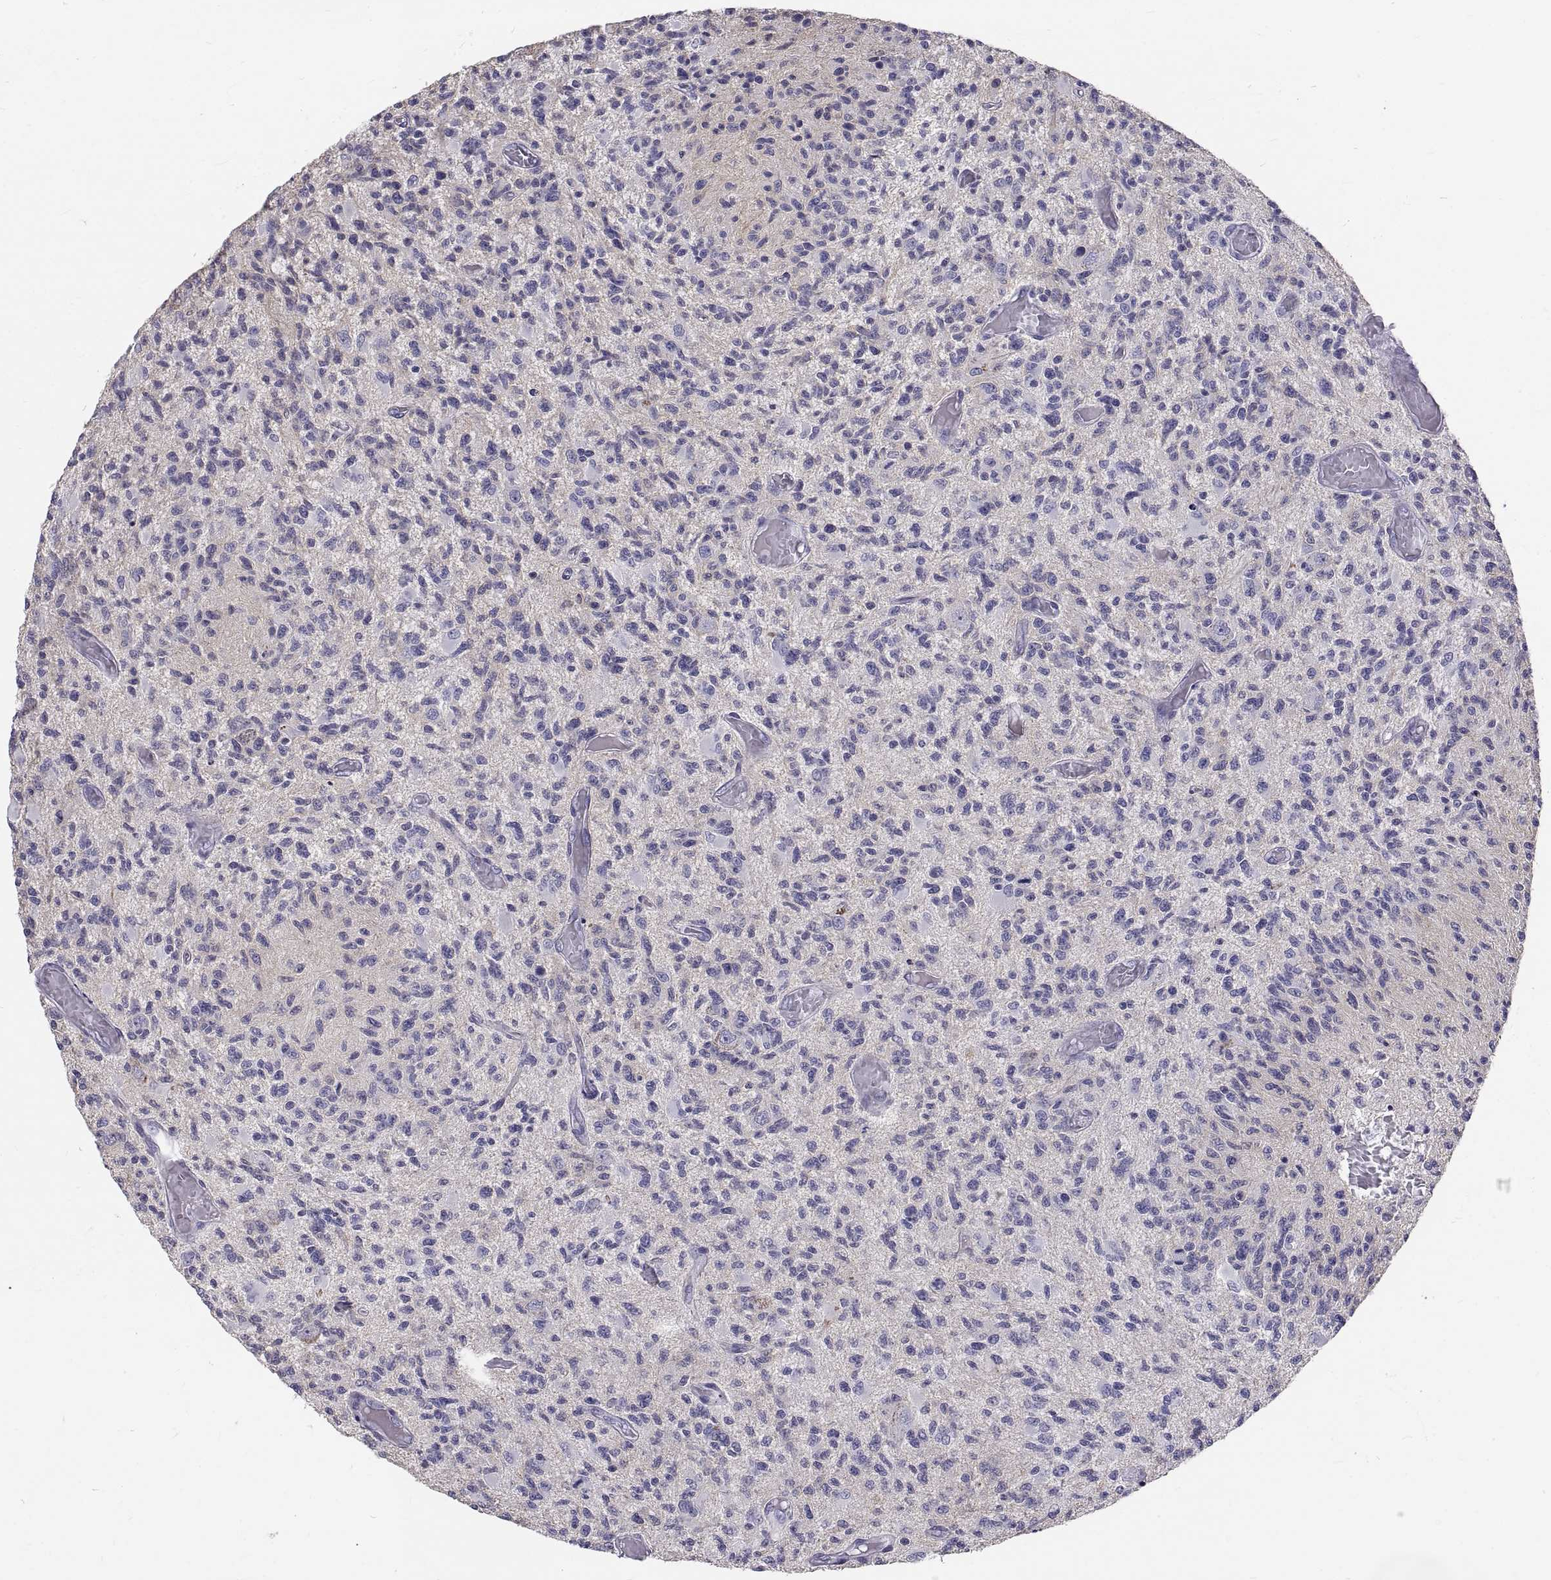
{"staining": {"intensity": "negative", "quantity": "none", "location": "none"}, "tissue": "glioma", "cell_type": "Tumor cells", "image_type": "cancer", "snomed": [{"axis": "morphology", "description": "Glioma, malignant, High grade"}, {"axis": "topography", "description": "Brain"}], "caption": "Immunohistochemistry (IHC) histopathology image of neoplastic tissue: malignant glioma (high-grade) stained with DAB displays no significant protein positivity in tumor cells.", "gene": "GNG12", "patient": {"sex": "female", "age": 63}}